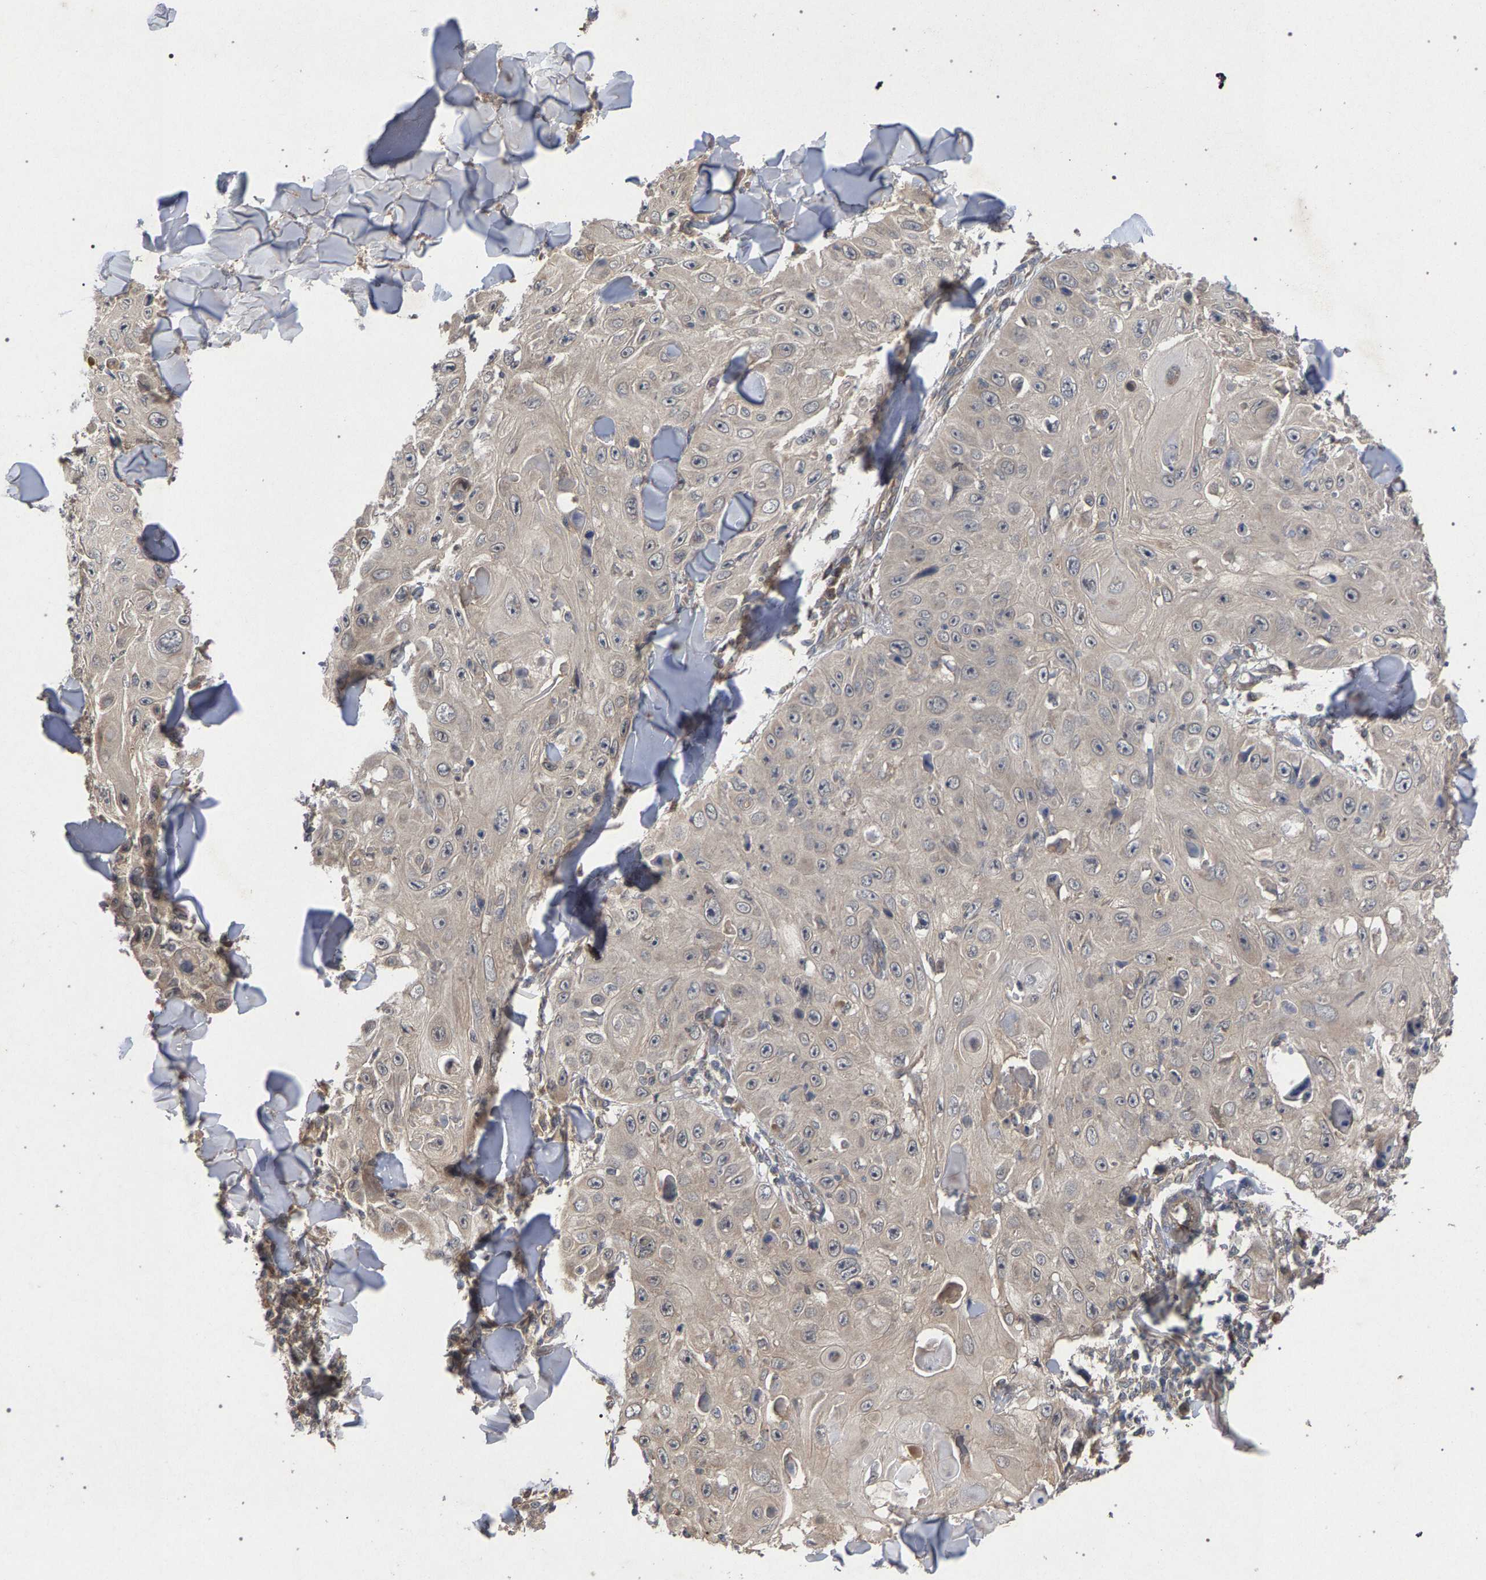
{"staining": {"intensity": "negative", "quantity": "none", "location": "none"}, "tissue": "skin cancer", "cell_type": "Tumor cells", "image_type": "cancer", "snomed": [{"axis": "morphology", "description": "Squamous cell carcinoma, NOS"}, {"axis": "topography", "description": "Skin"}], "caption": "Immunohistochemistry histopathology image of neoplastic tissue: human skin cancer stained with DAB exhibits no significant protein positivity in tumor cells.", "gene": "SLC4A4", "patient": {"sex": "male", "age": 86}}